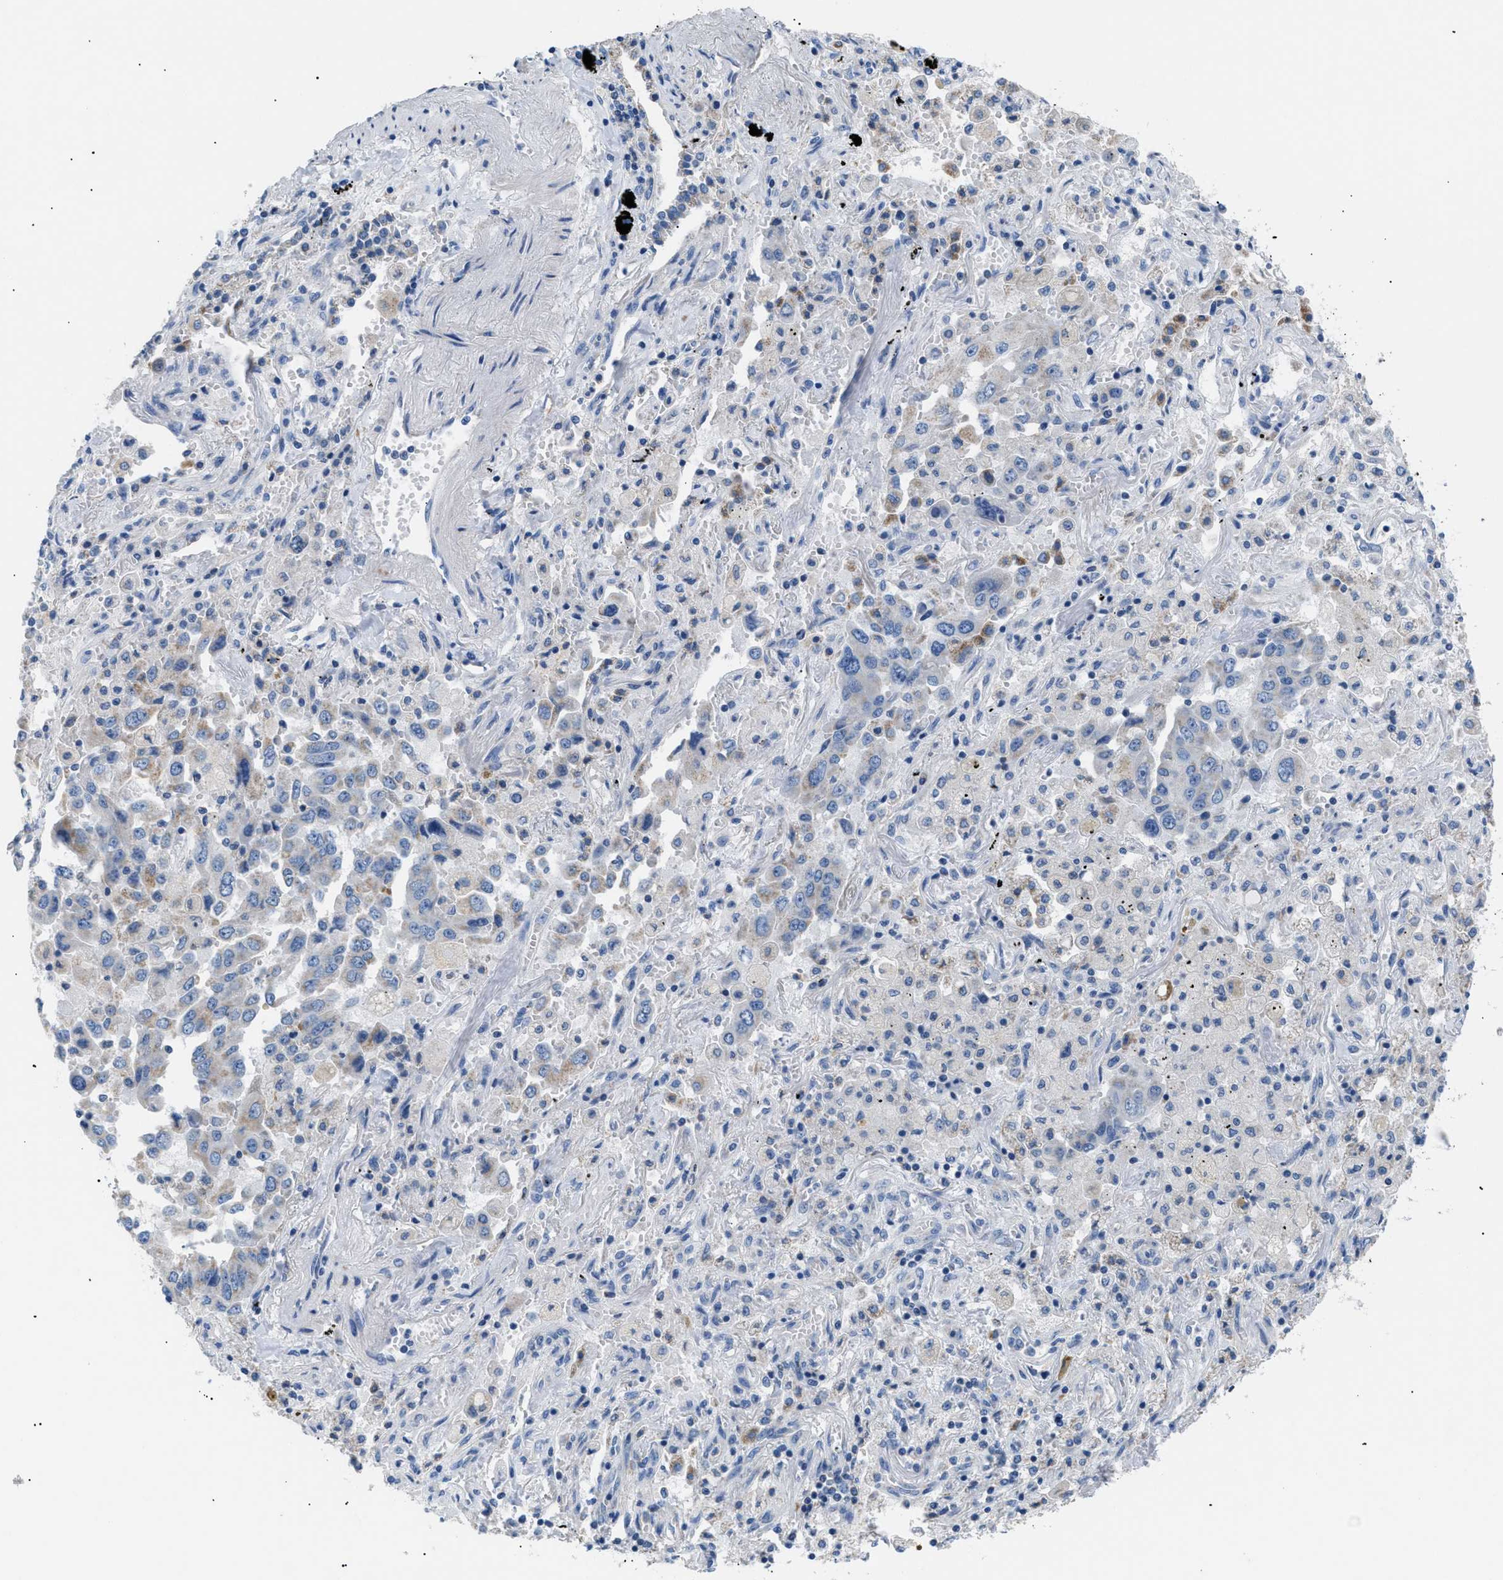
{"staining": {"intensity": "weak", "quantity": "<25%", "location": "cytoplasmic/membranous"}, "tissue": "lung cancer", "cell_type": "Tumor cells", "image_type": "cancer", "snomed": [{"axis": "morphology", "description": "Adenocarcinoma, NOS"}, {"axis": "topography", "description": "Lung"}], "caption": "This is a histopathology image of immunohistochemistry staining of adenocarcinoma (lung), which shows no positivity in tumor cells.", "gene": "ILDR1", "patient": {"sex": "female", "age": 65}}